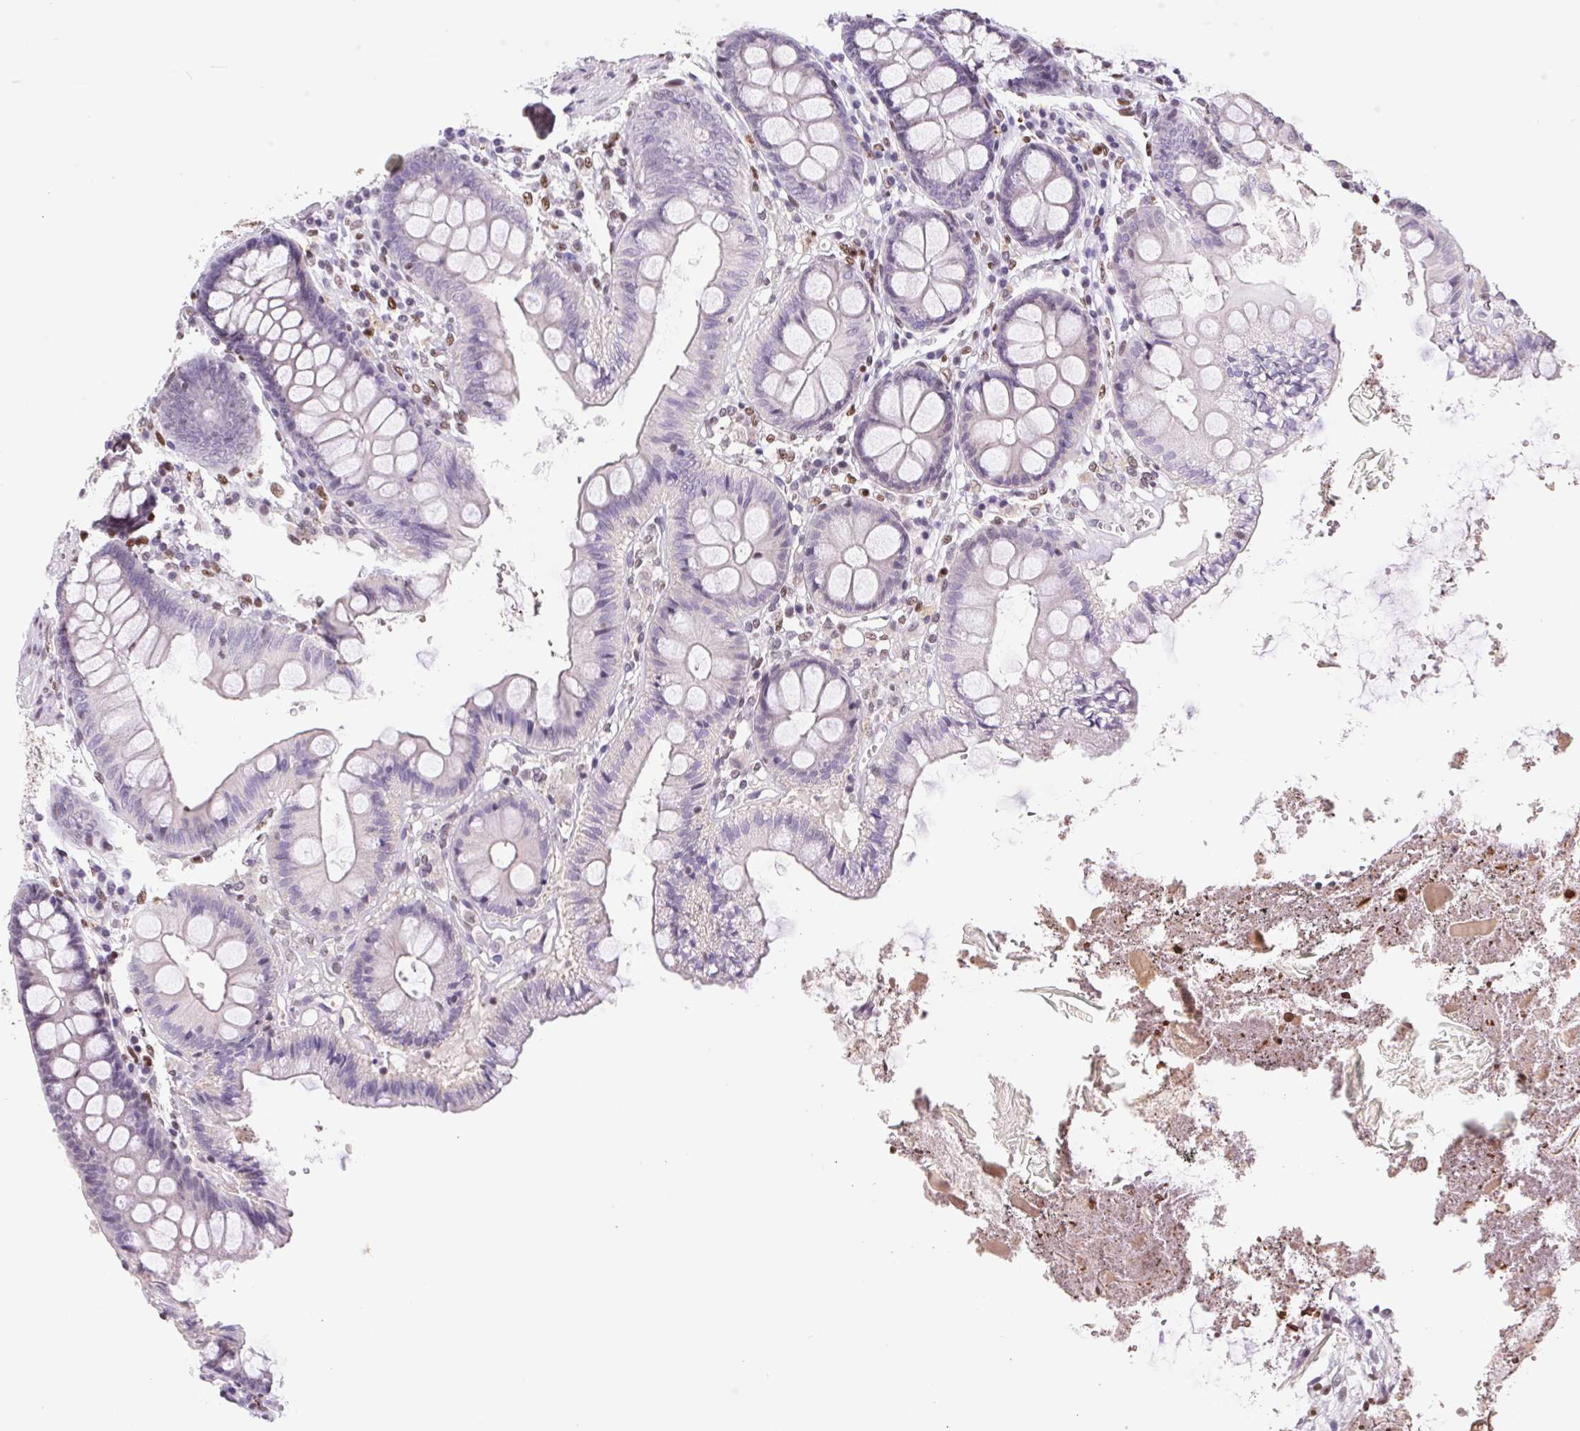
{"staining": {"intensity": "weak", "quantity": "<25%", "location": "nuclear"}, "tissue": "colon", "cell_type": "Endothelial cells", "image_type": "normal", "snomed": [{"axis": "morphology", "description": "Normal tissue, NOS"}, {"axis": "topography", "description": "Colon"}], "caption": "DAB (3,3'-diaminobenzidine) immunohistochemical staining of unremarkable colon reveals no significant staining in endothelial cells. The staining is performed using DAB (3,3'-diaminobenzidine) brown chromogen with nuclei counter-stained in using hematoxylin.", "gene": "TRERF1", "patient": {"sex": "male", "age": 84}}